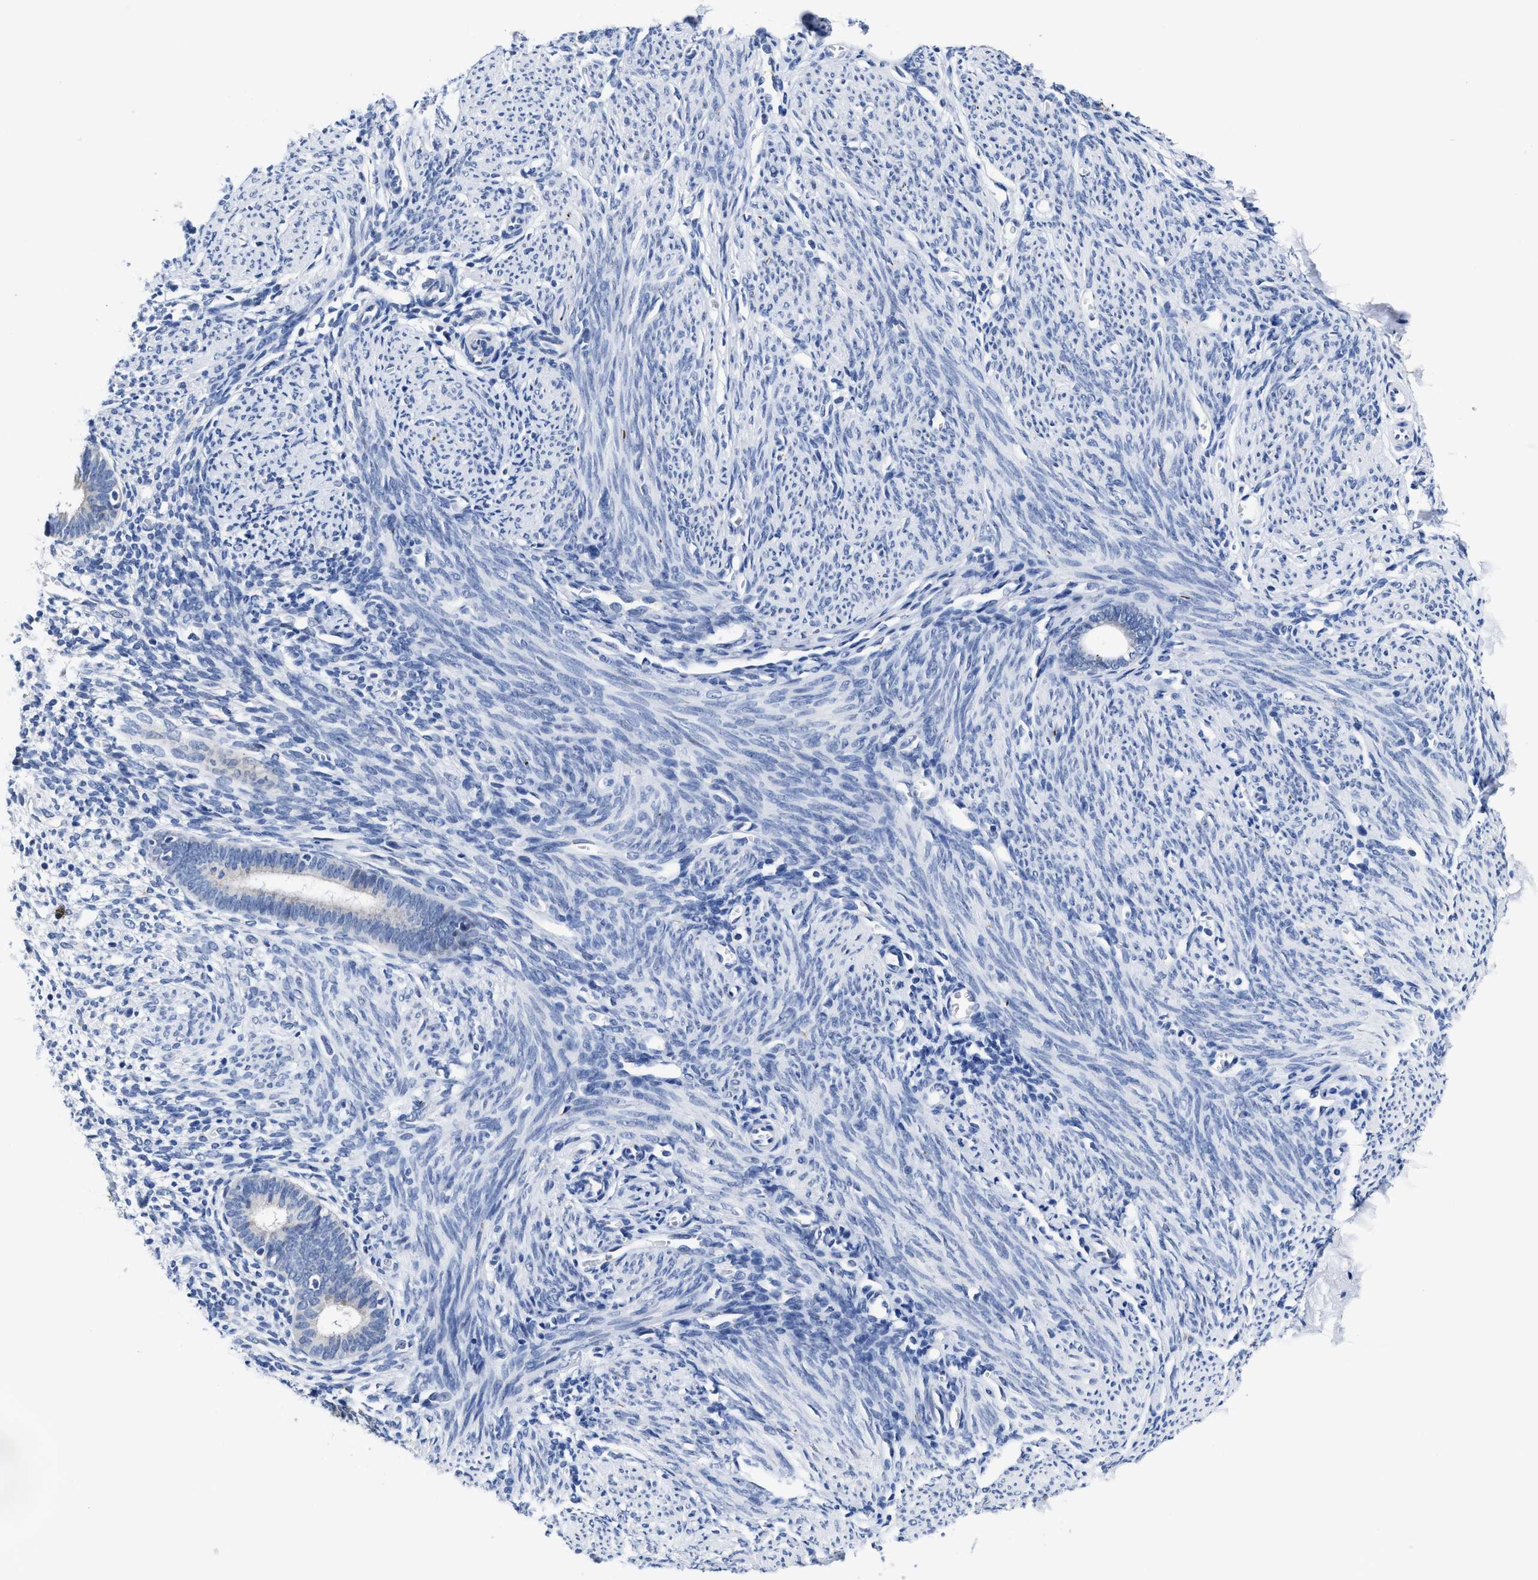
{"staining": {"intensity": "negative", "quantity": "none", "location": "none"}, "tissue": "endometrium", "cell_type": "Cells in endometrial stroma", "image_type": "normal", "snomed": [{"axis": "morphology", "description": "Normal tissue, NOS"}, {"axis": "morphology", "description": "Adenocarcinoma, NOS"}, {"axis": "topography", "description": "Endometrium"}], "caption": "High magnification brightfield microscopy of unremarkable endometrium stained with DAB (brown) and counterstained with hematoxylin (blue): cells in endometrial stroma show no significant positivity.", "gene": "HOOK1", "patient": {"sex": "female", "age": 57}}